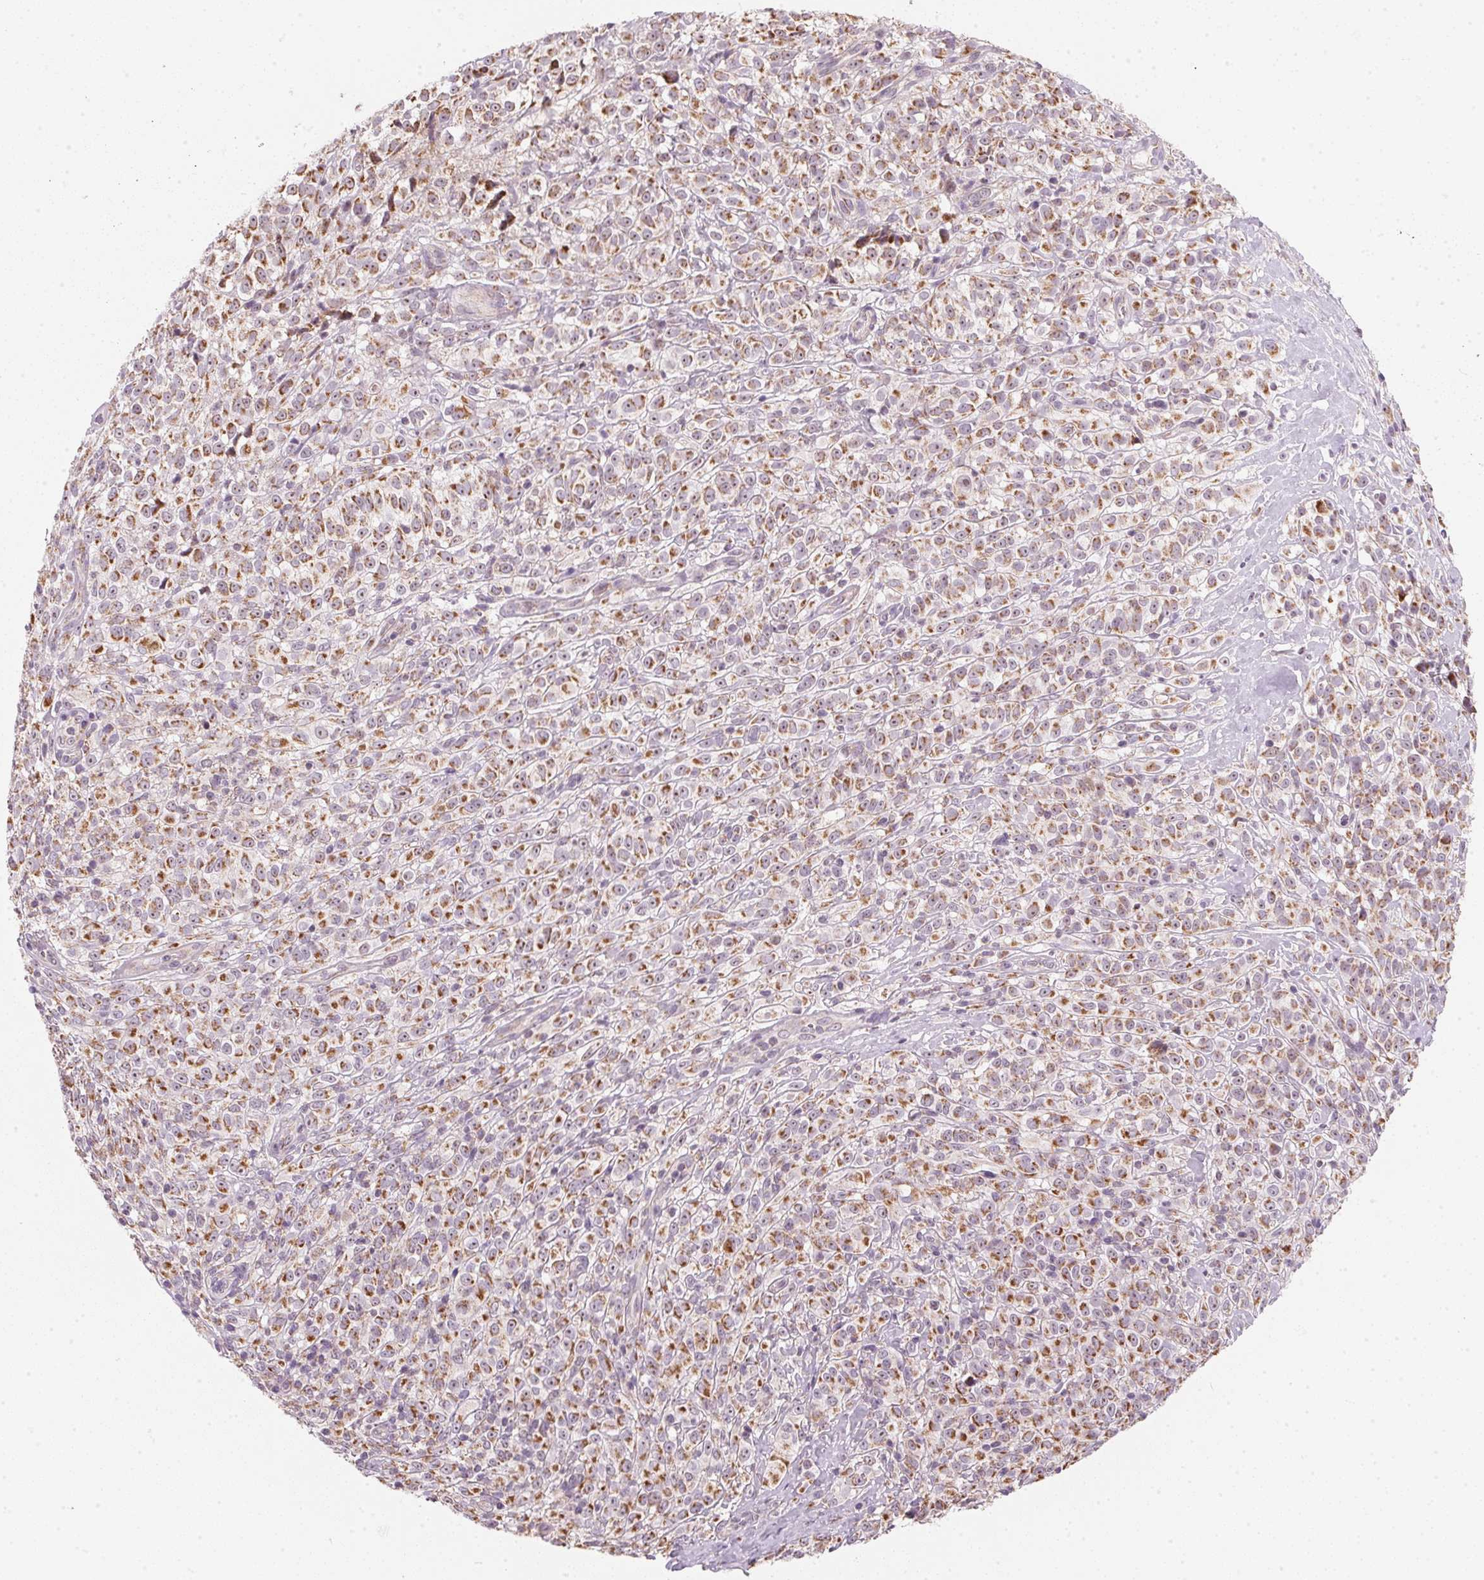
{"staining": {"intensity": "moderate", "quantity": ">75%", "location": "cytoplasmic/membranous"}, "tissue": "melanoma", "cell_type": "Tumor cells", "image_type": "cancer", "snomed": [{"axis": "morphology", "description": "Malignant melanoma, NOS"}, {"axis": "topography", "description": "Skin"}], "caption": "The image demonstrates staining of melanoma, revealing moderate cytoplasmic/membranous protein staining (brown color) within tumor cells. The protein of interest is stained brown, and the nuclei are stained in blue (DAB IHC with brightfield microscopy, high magnification).", "gene": "COQ7", "patient": {"sex": "male", "age": 85}}